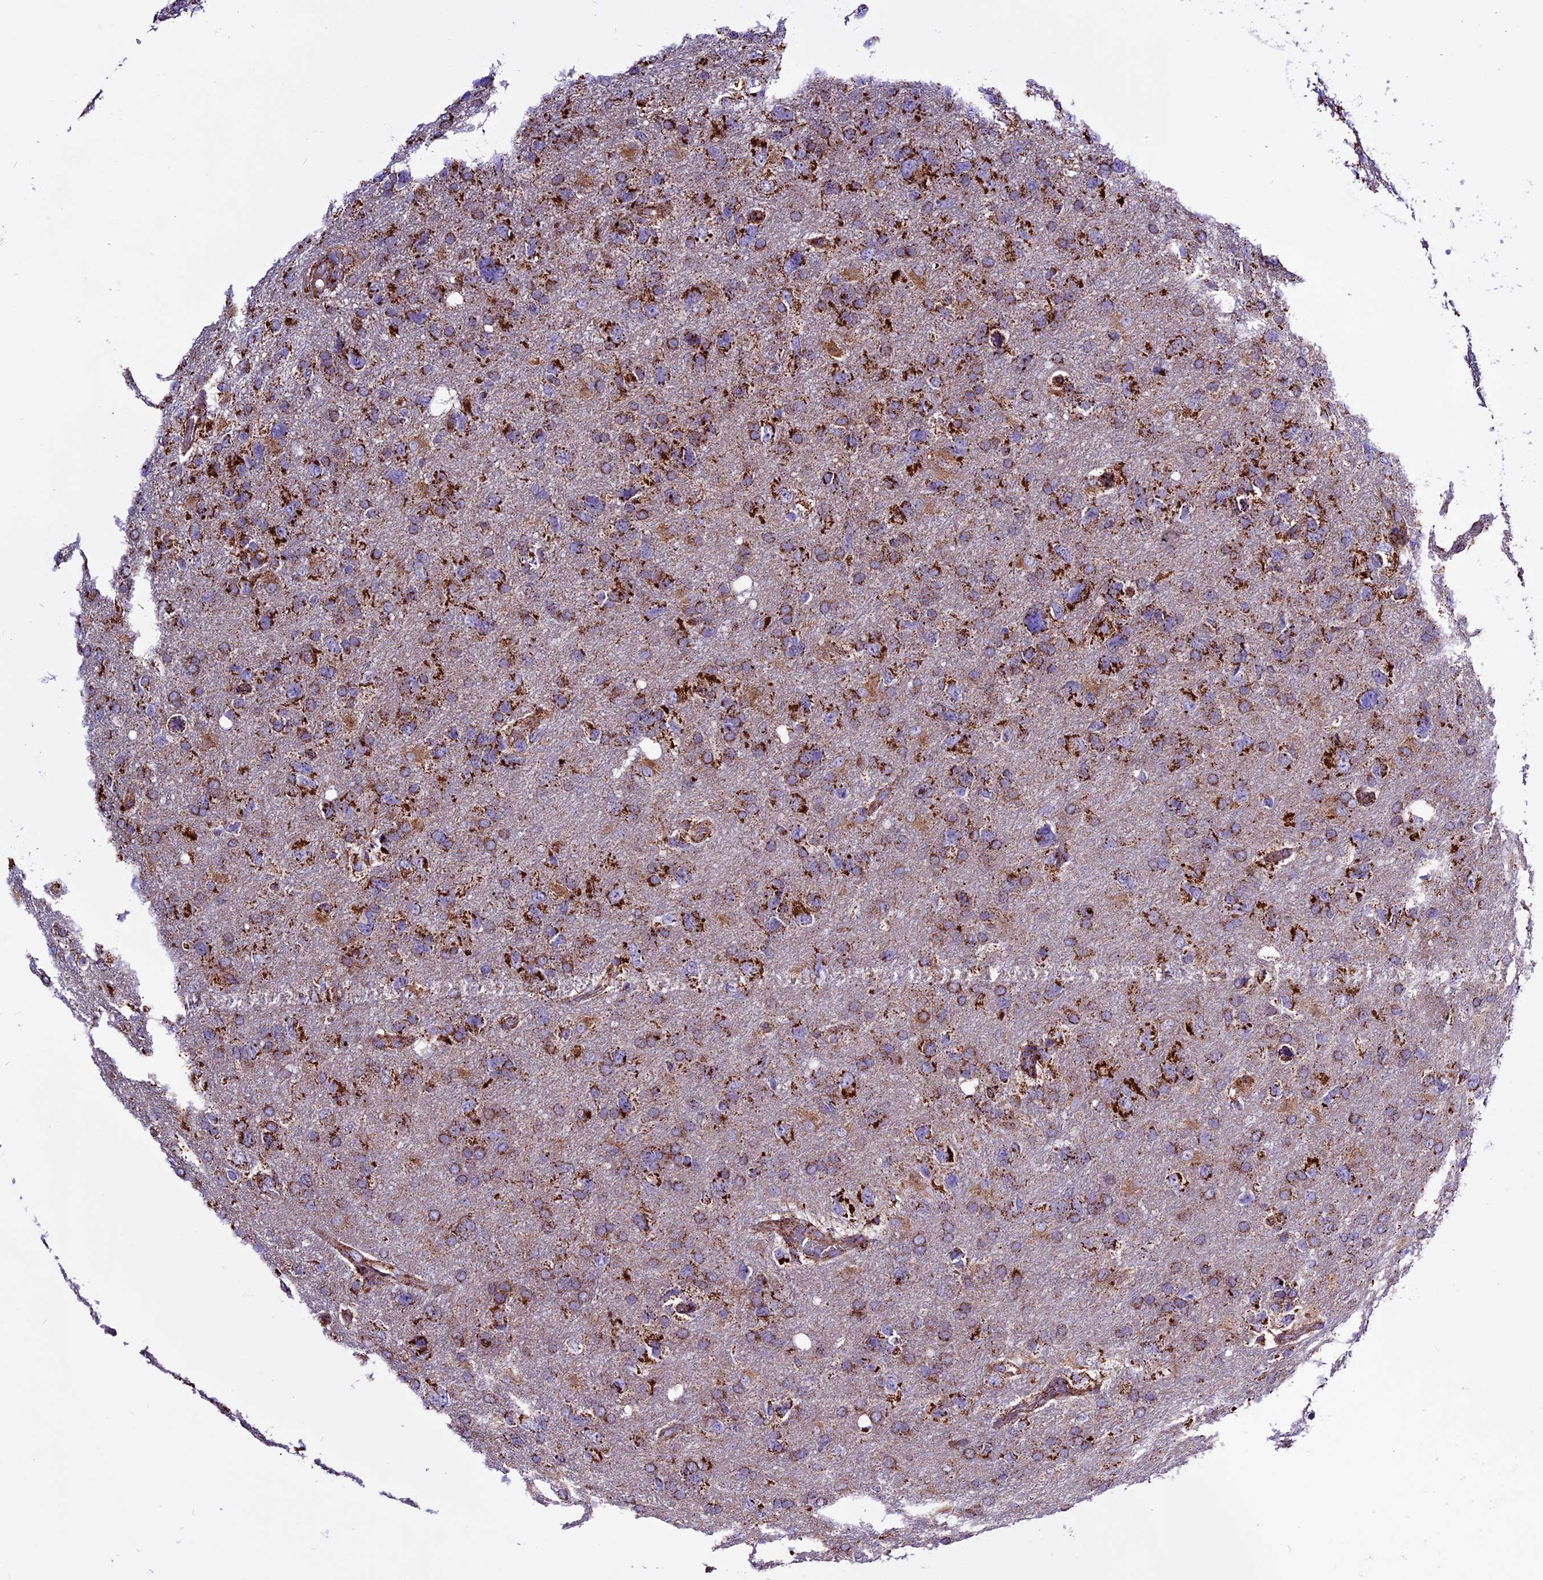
{"staining": {"intensity": "strong", "quantity": ">75%", "location": "cytoplasmic/membranous"}, "tissue": "glioma", "cell_type": "Tumor cells", "image_type": "cancer", "snomed": [{"axis": "morphology", "description": "Glioma, malignant, High grade"}, {"axis": "topography", "description": "Brain"}], "caption": "Immunohistochemical staining of human glioma exhibits high levels of strong cytoplasmic/membranous staining in about >75% of tumor cells.", "gene": "CX3CL1", "patient": {"sex": "male", "age": 61}}